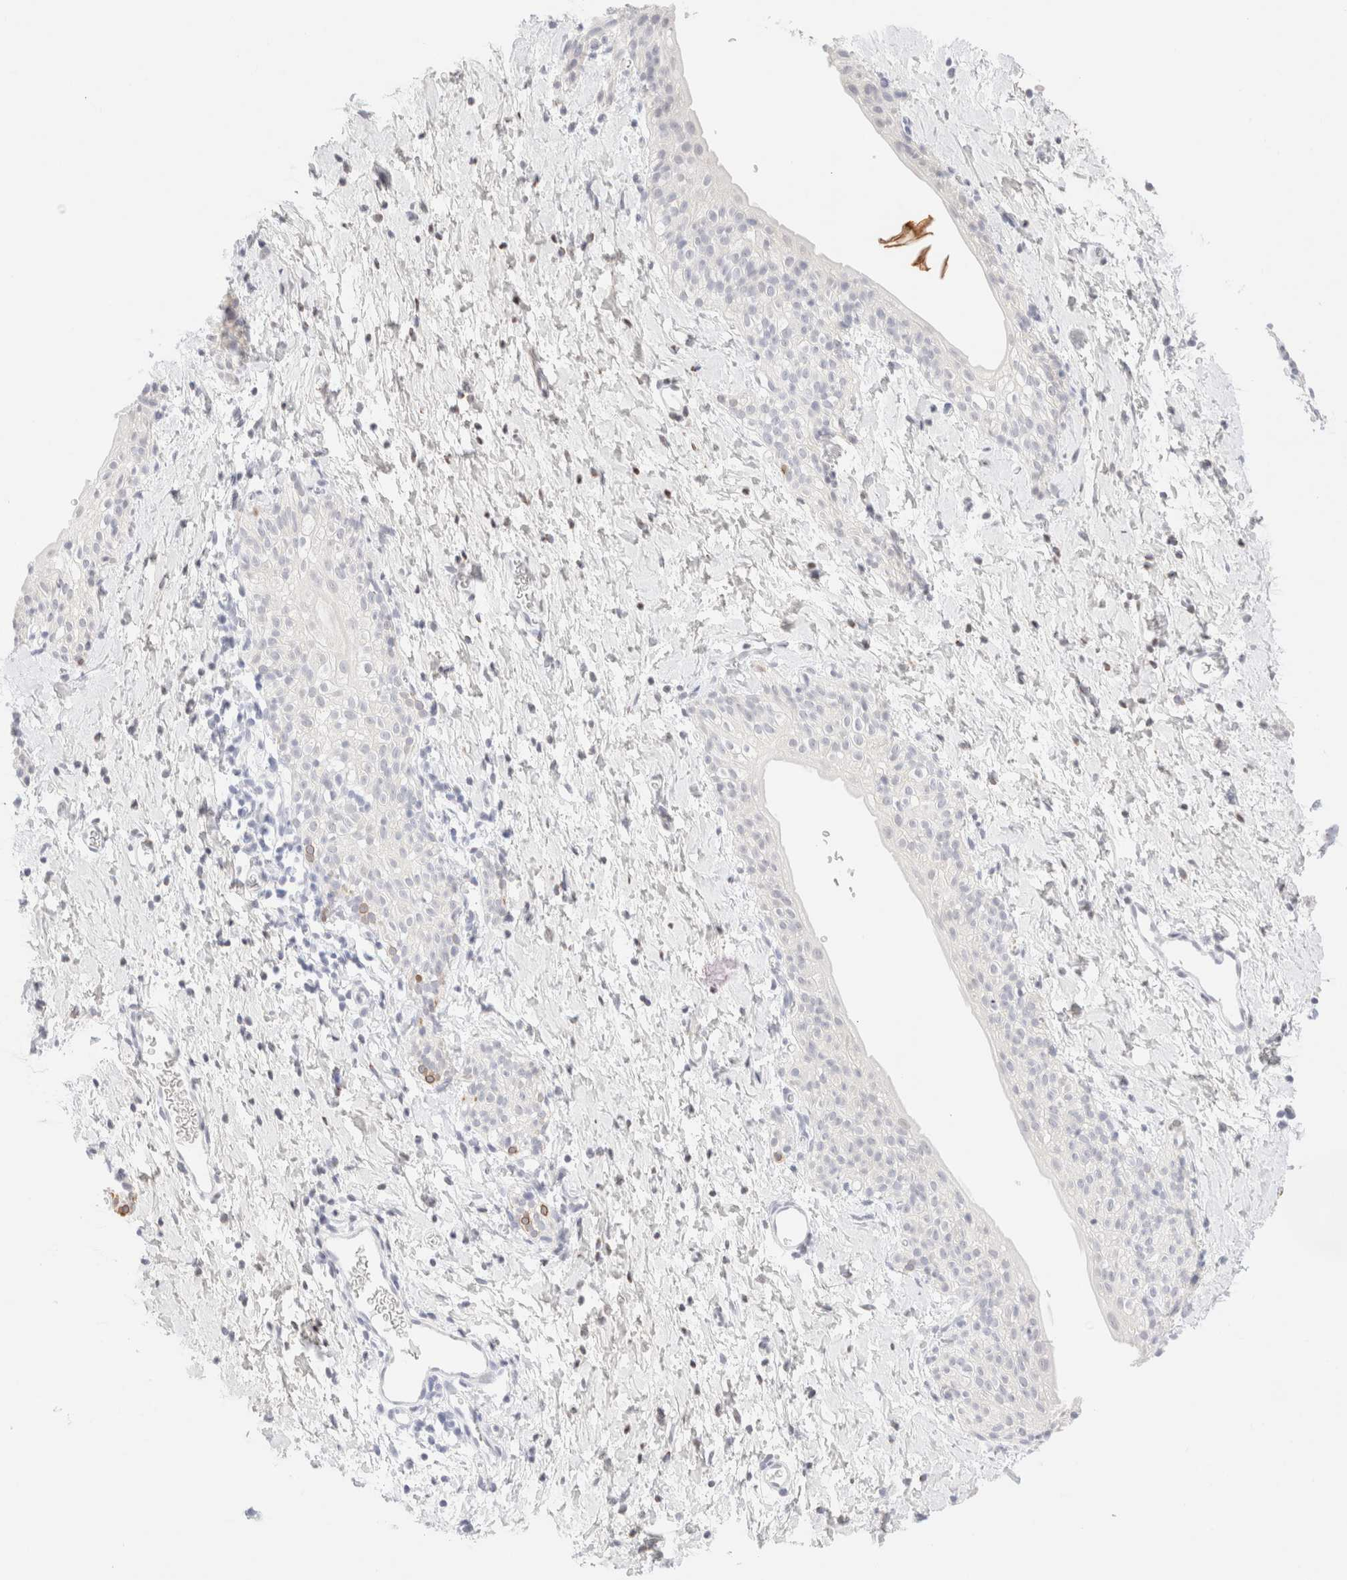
{"staining": {"intensity": "negative", "quantity": "none", "location": "none"}, "tissue": "smooth muscle", "cell_type": "Smooth muscle cells", "image_type": "normal", "snomed": [{"axis": "morphology", "description": "Normal tissue, NOS"}, {"axis": "topography", "description": "Smooth muscle"}], "caption": "An IHC micrograph of unremarkable smooth muscle is shown. There is no staining in smooth muscle cells of smooth muscle.", "gene": "KRT15", "patient": {"sex": "male", "age": 16}}